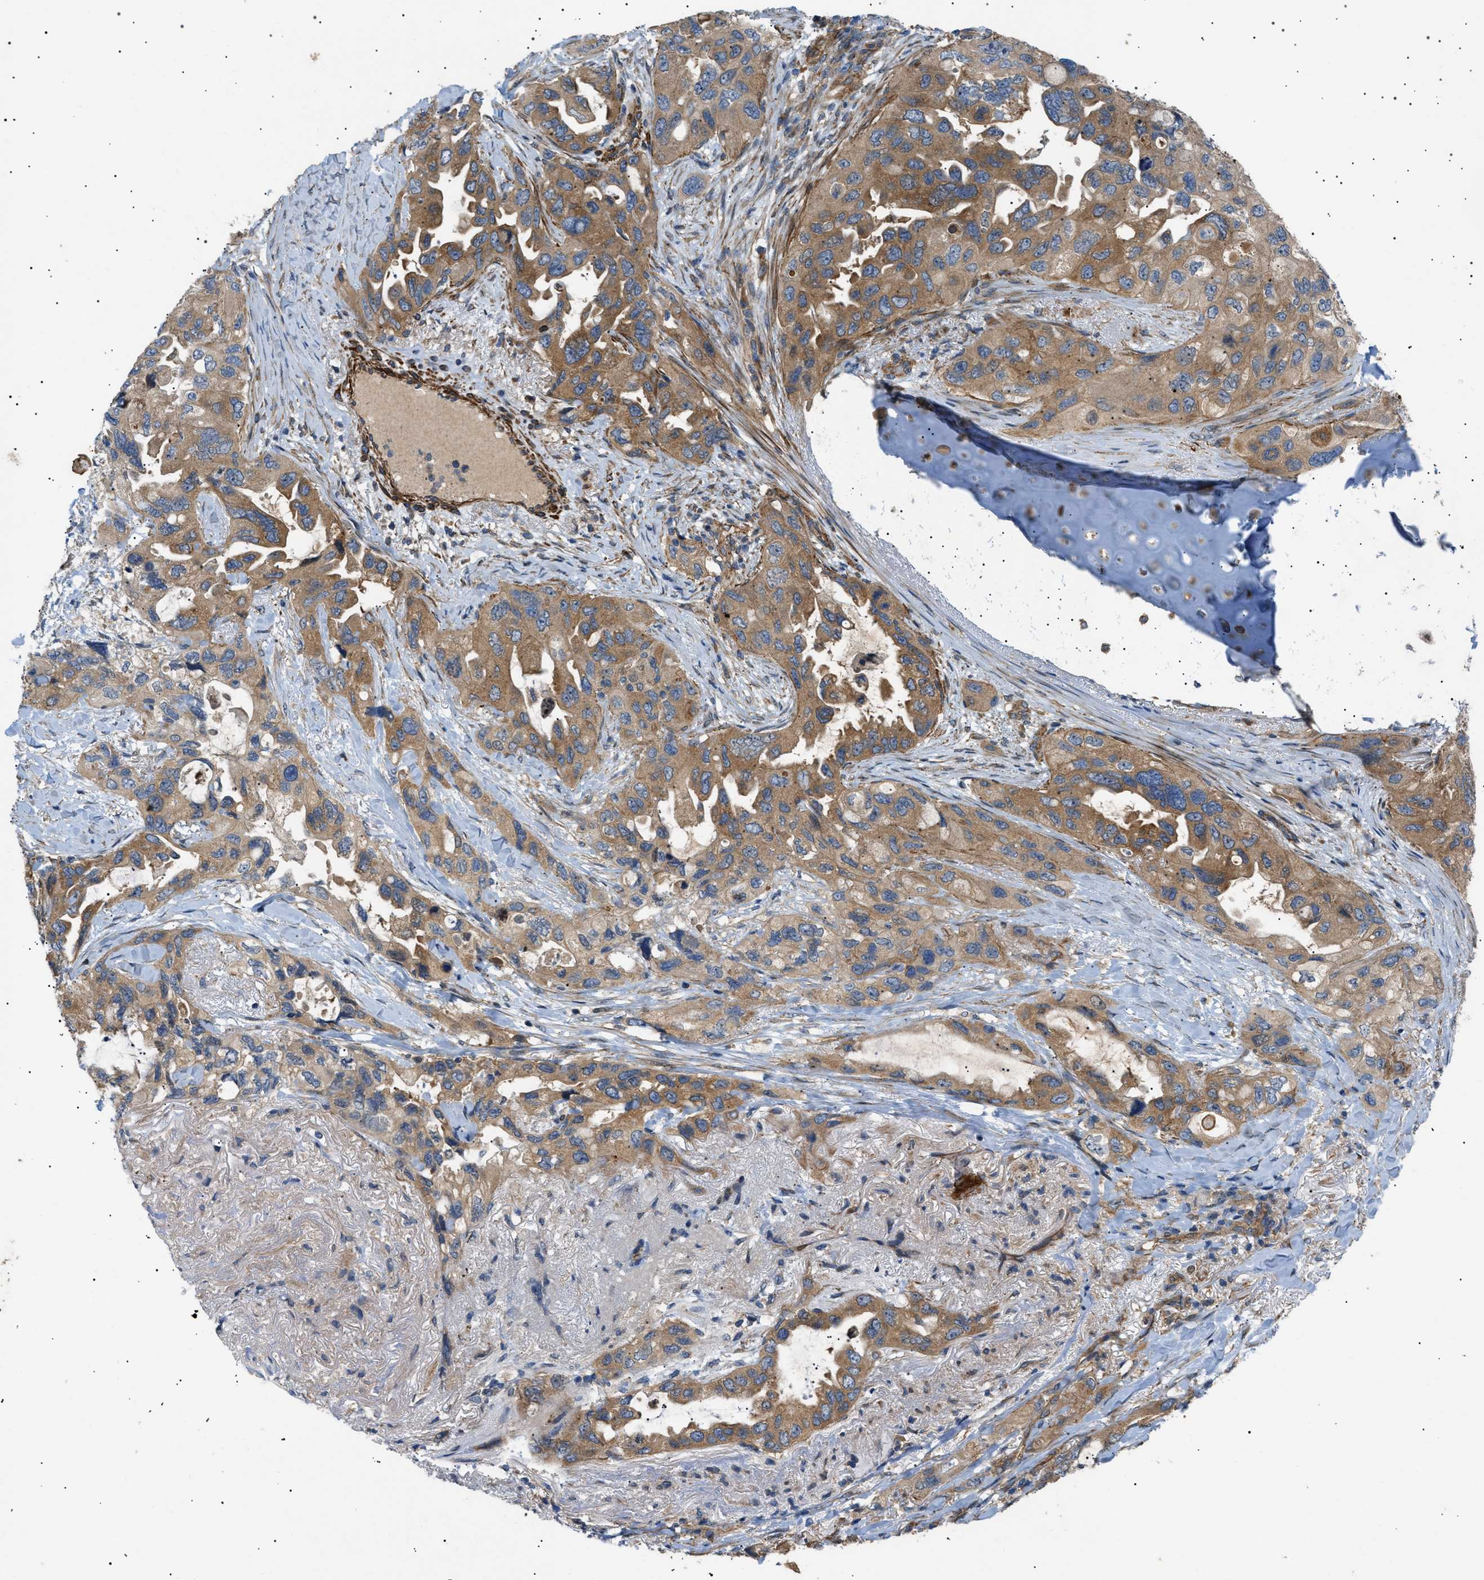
{"staining": {"intensity": "moderate", "quantity": "25%-75%", "location": "cytoplasmic/membranous"}, "tissue": "lung cancer", "cell_type": "Tumor cells", "image_type": "cancer", "snomed": [{"axis": "morphology", "description": "Squamous cell carcinoma, NOS"}, {"axis": "topography", "description": "Lung"}], "caption": "Protein staining of lung cancer tissue exhibits moderate cytoplasmic/membranous staining in about 25%-75% of tumor cells.", "gene": "CCDC186", "patient": {"sex": "female", "age": 73}}